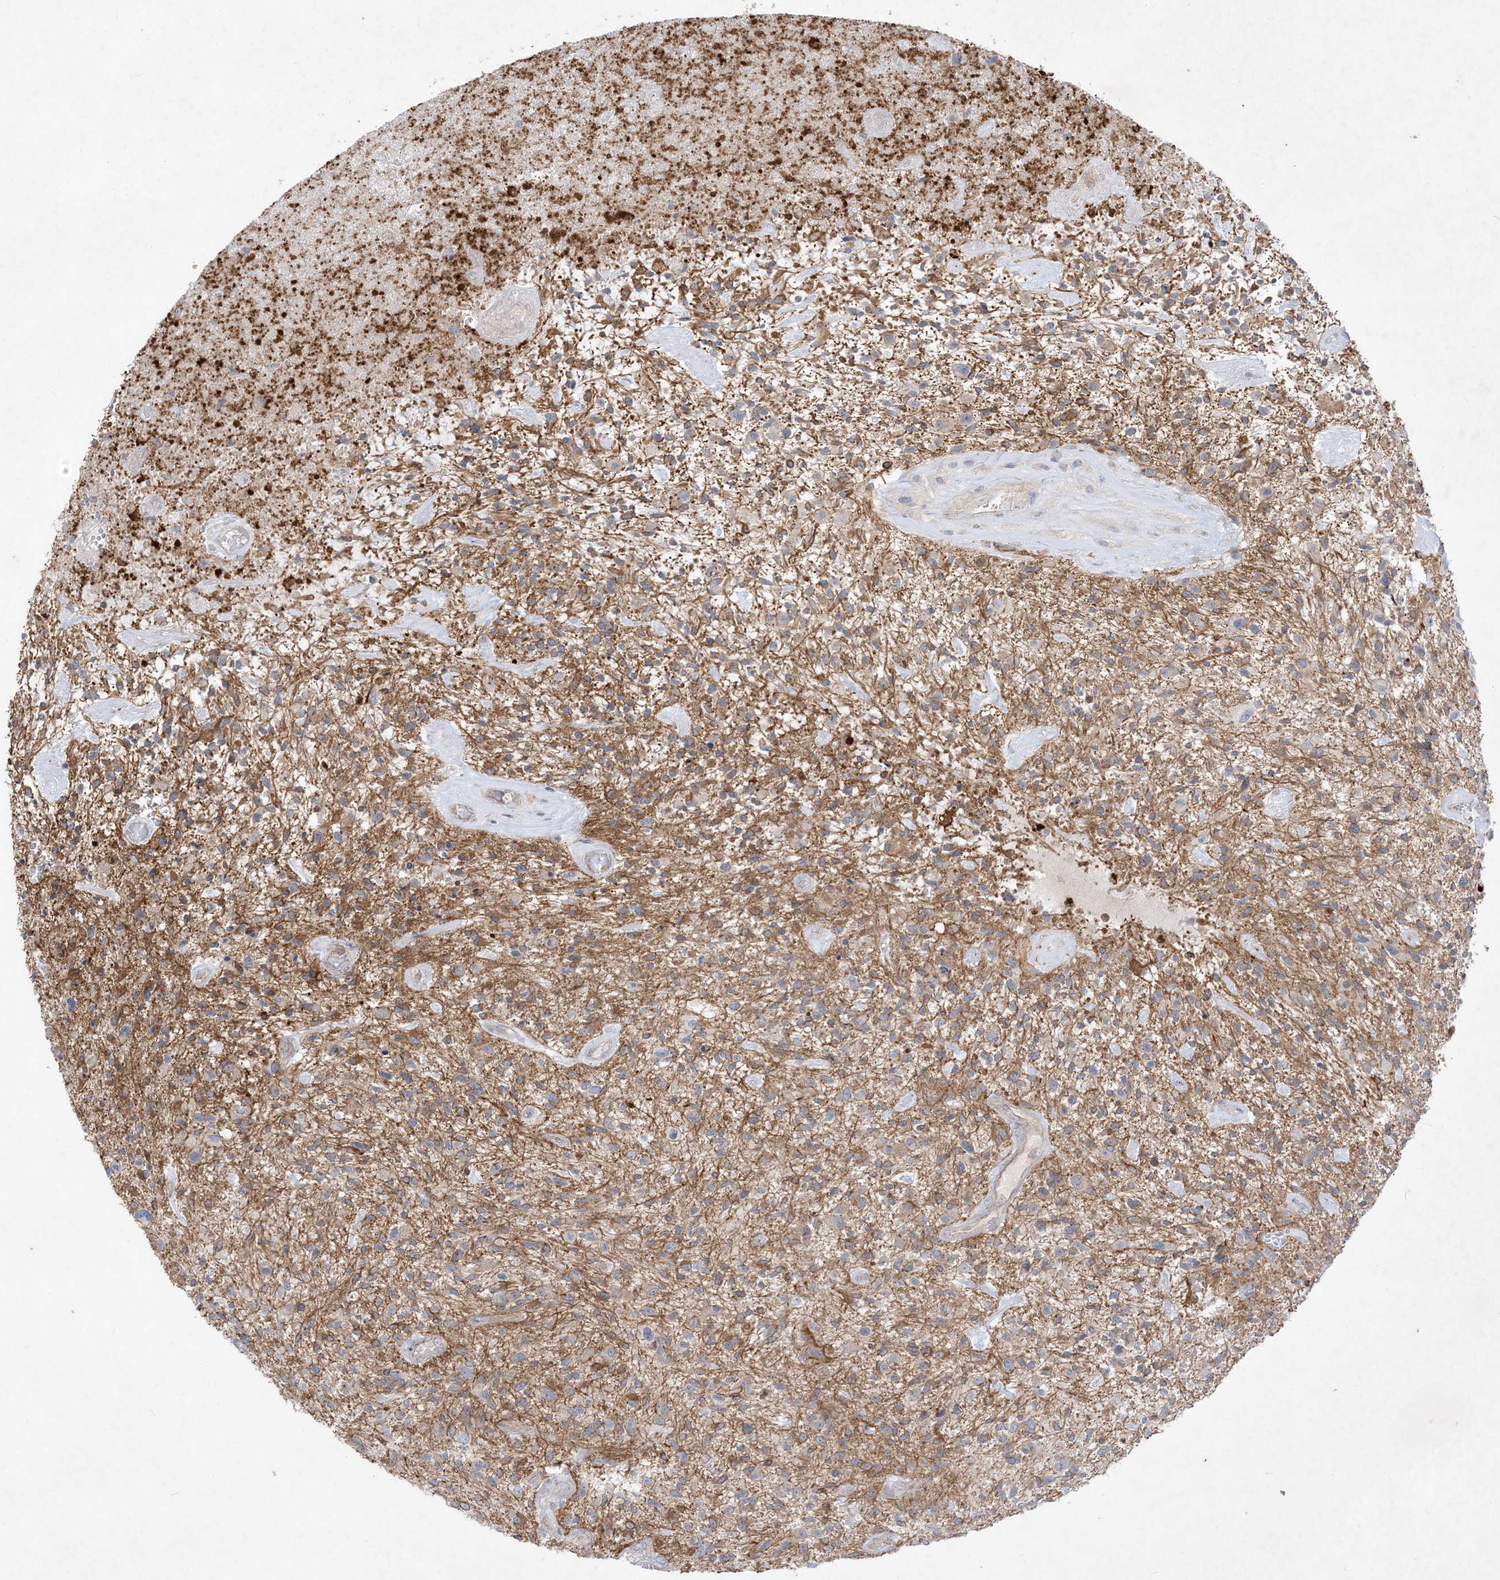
{"staining": {"intensity": "weak", "quantity": "25%-75%", "location": "cytoplasmic/membranous"}, "tissue": "glioma", "cell_type": "Tumor cells", "image_type": "cancer", "snomed": [{"axis": "morphology", "description": "Glioma, malignant, High grade"}, {"axis": "topography", "description": "Brain"}], "caption": "Malignant glioma (high-grade) tissue demonstrates weak cytoplasmic/membranous expression in about 25%-75% of tumor cells, visualized by immunohistochemistry.", "gene": "PLEKHA3", "patient": {"sex": "male", "age": 47}}